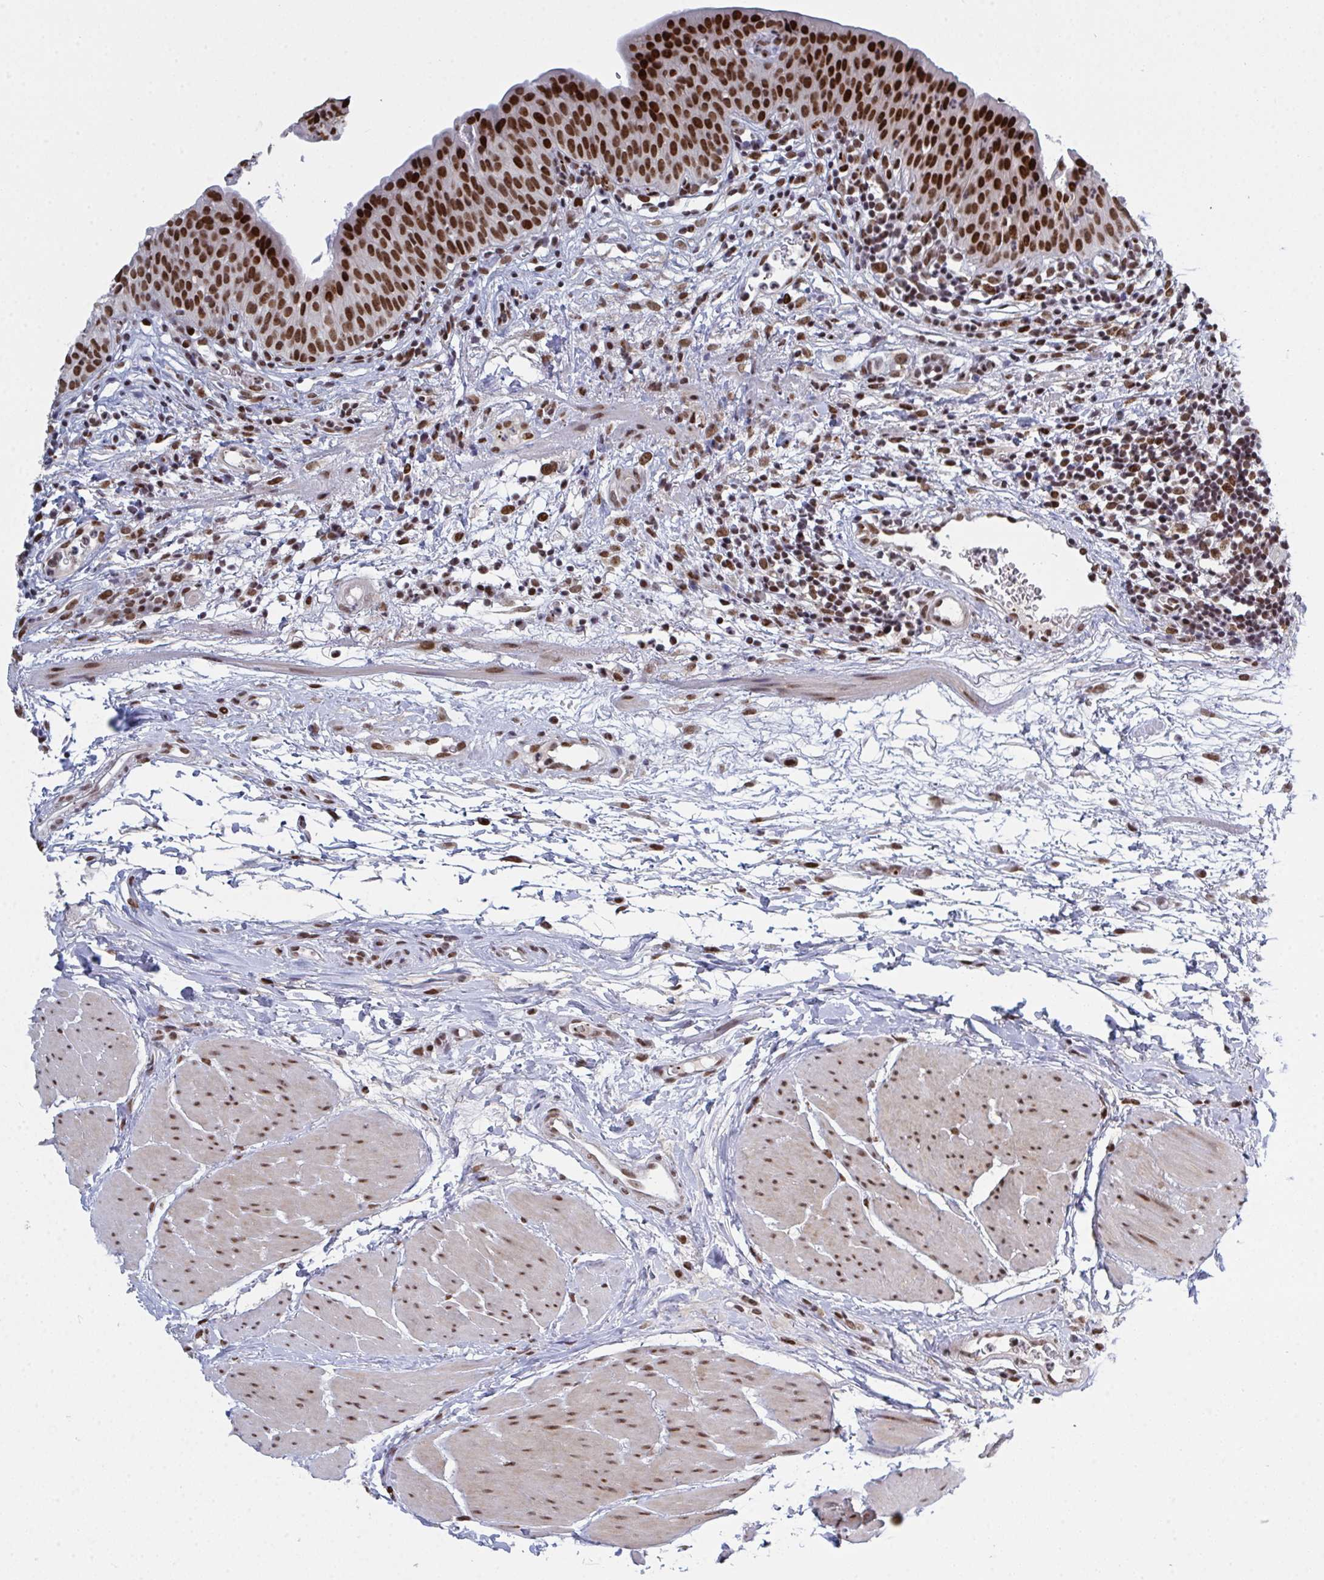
{"staining": {"intensity": "strong", "quantity": ">75%", "location": "nuclear"}, "tissue": "urinary bladder", "cell_type": "Urothelial cells", "image_type": "normal", "snomed": [{"axis": "morphology", "description": "Normal tissue, NOS"}, {"axis": "morphology", "description": "Inflammation, NOS"}, {"axis": "topography", "description": "Urinary bladder"}], "caption": "Protein positivity by immunohistochemistry (IHC) reveals strong nuclear staining in approximately >75% of urothelial cells in benign urinary bladder.", "gene": "ZNF607", "patient": {"sex": "male", "age": 57}}